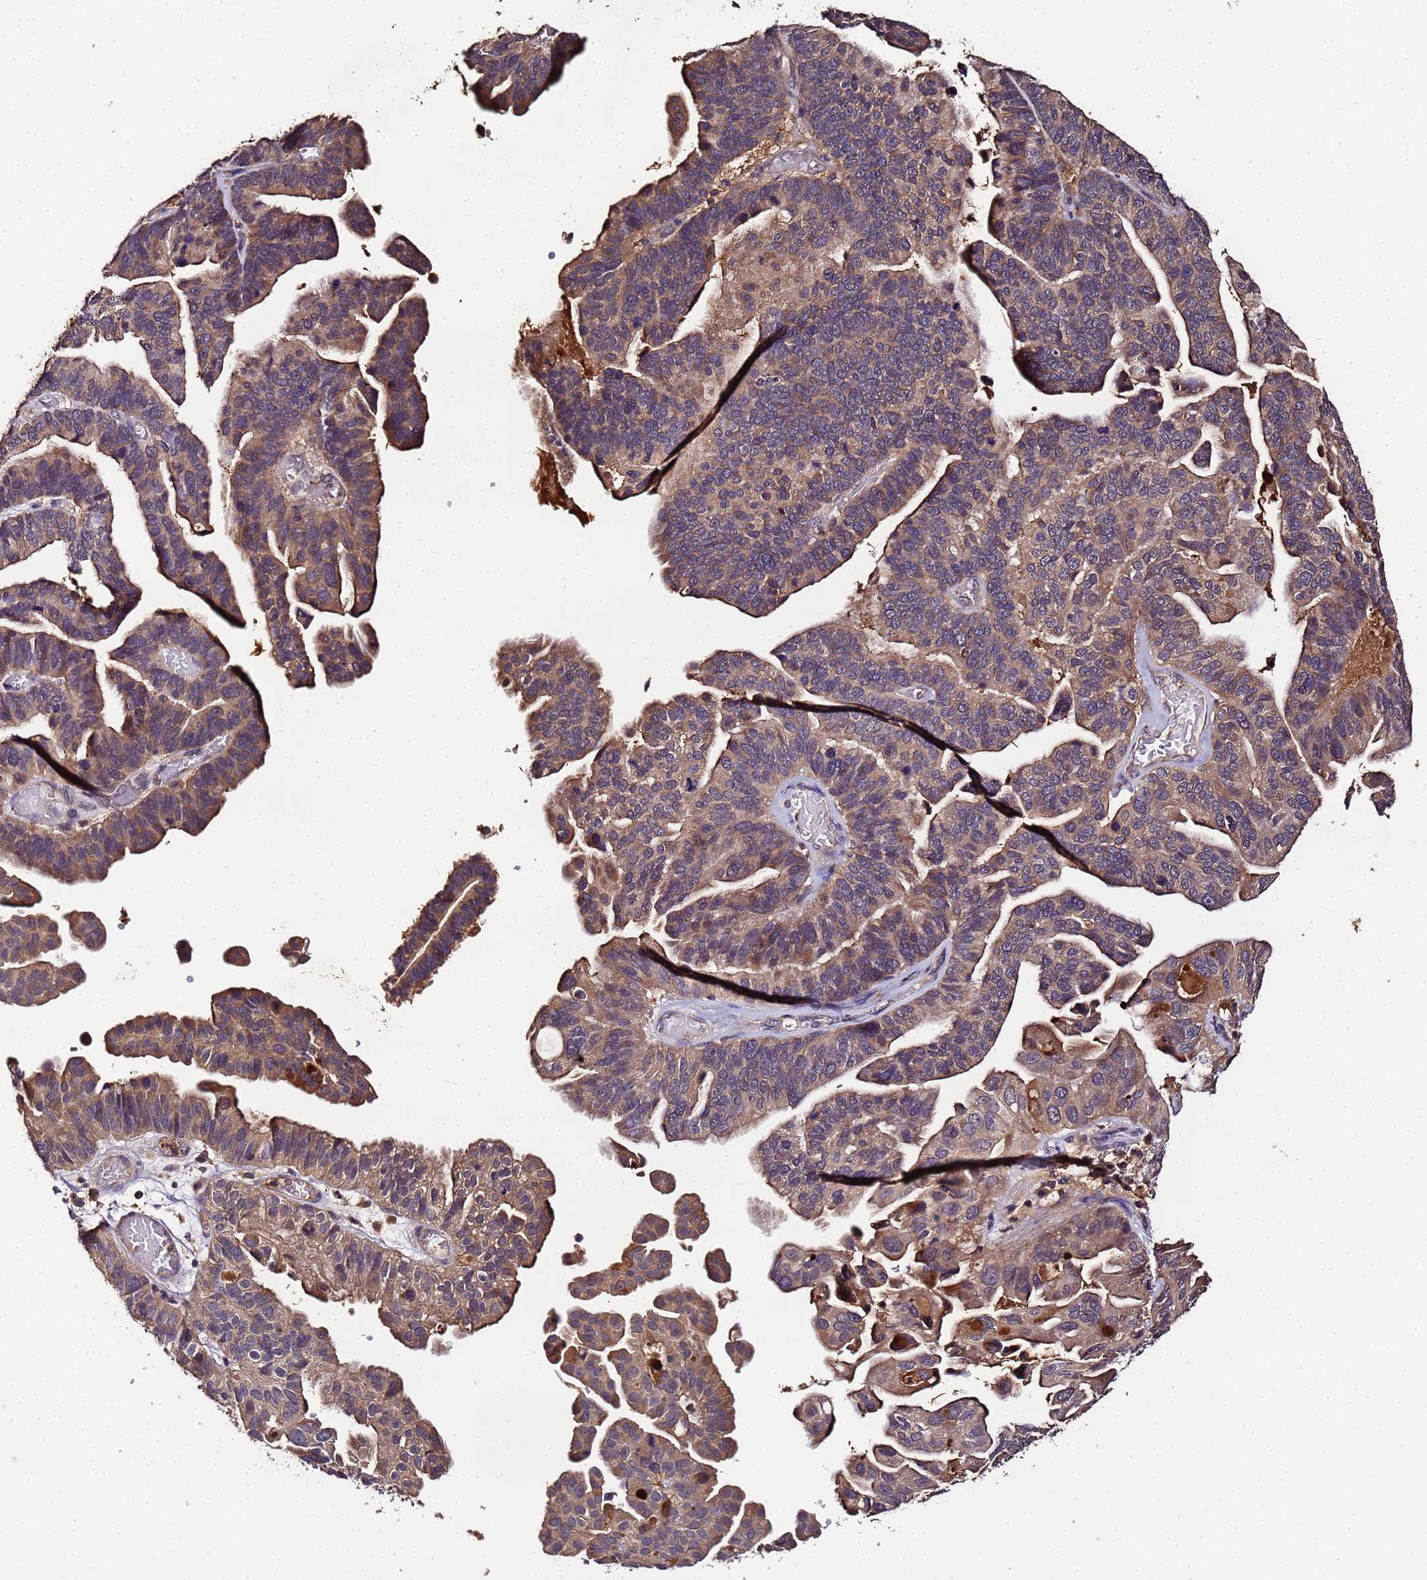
{"staining": {"intensity": "moderate", "quantity": ">75%", "location": "cytoplasmic/membranous"}, "tissue": "ovarian cancer", "cell_type": "Tumor cells", "image_type": "cancer", "snomed": [{"axis": "morphology", "description": "Cystadenocarcinoma, serous, NOS"}, {"axis": "topography", "description": "Ovary"}], "caption": "Immunohistochemistry (IHC) photomicrograph of neoplastic tissue: ovarian serous cystadenocarcinoma stained using IHC demonstrates medium levels of moderate protein expression localized specifically in the cytoplasmic/membranous of tumor cells, appearing as a cytoplasmic/membranous brown color.", "gene": "MTERF1", "patient": {"sex": "female", "age": 56}}